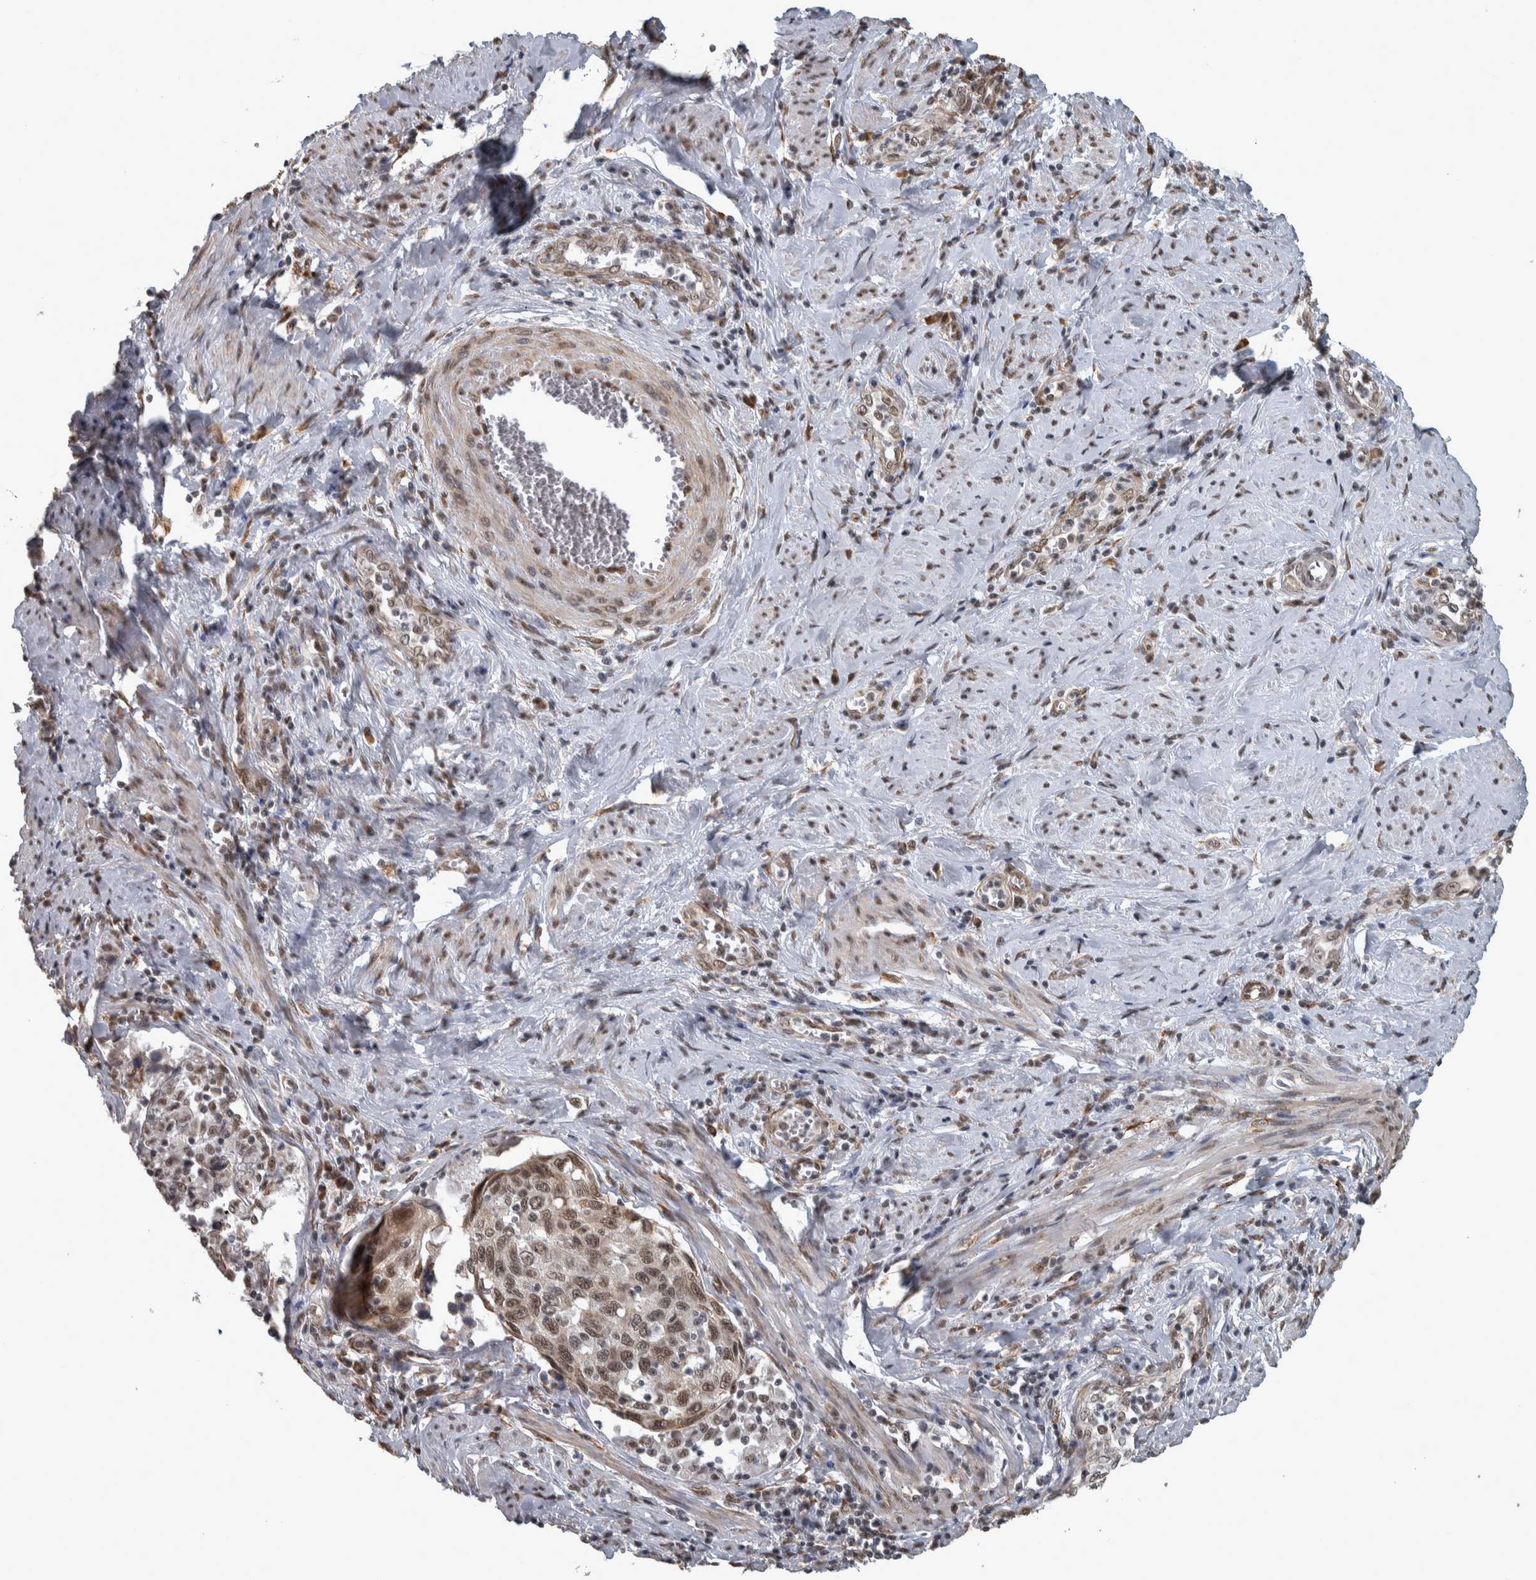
{"staining": {"intensity": "weak", "quantity": ">75%", "location": "nuclear"}, "tissue": "cervical cancer", "cell_type": "Tumor cells", "image_type": "cancer", "snomed": [{"axis": "morphology", "description": "Squamous cell carcinoma, NOS"}, {"axis": "topography", "description": "Cervix"}], "caption": "The image displays immunohistochemical staining of cervical cancer. There is weak nuclear positivity is seen in approximately >75% of tumor cells. Immunohistochemistry (ihc) stains the protein in brown and the nuclei are stained blue.", "gene": "DDX42", "patient": {"sex": "female", "age": 53}}